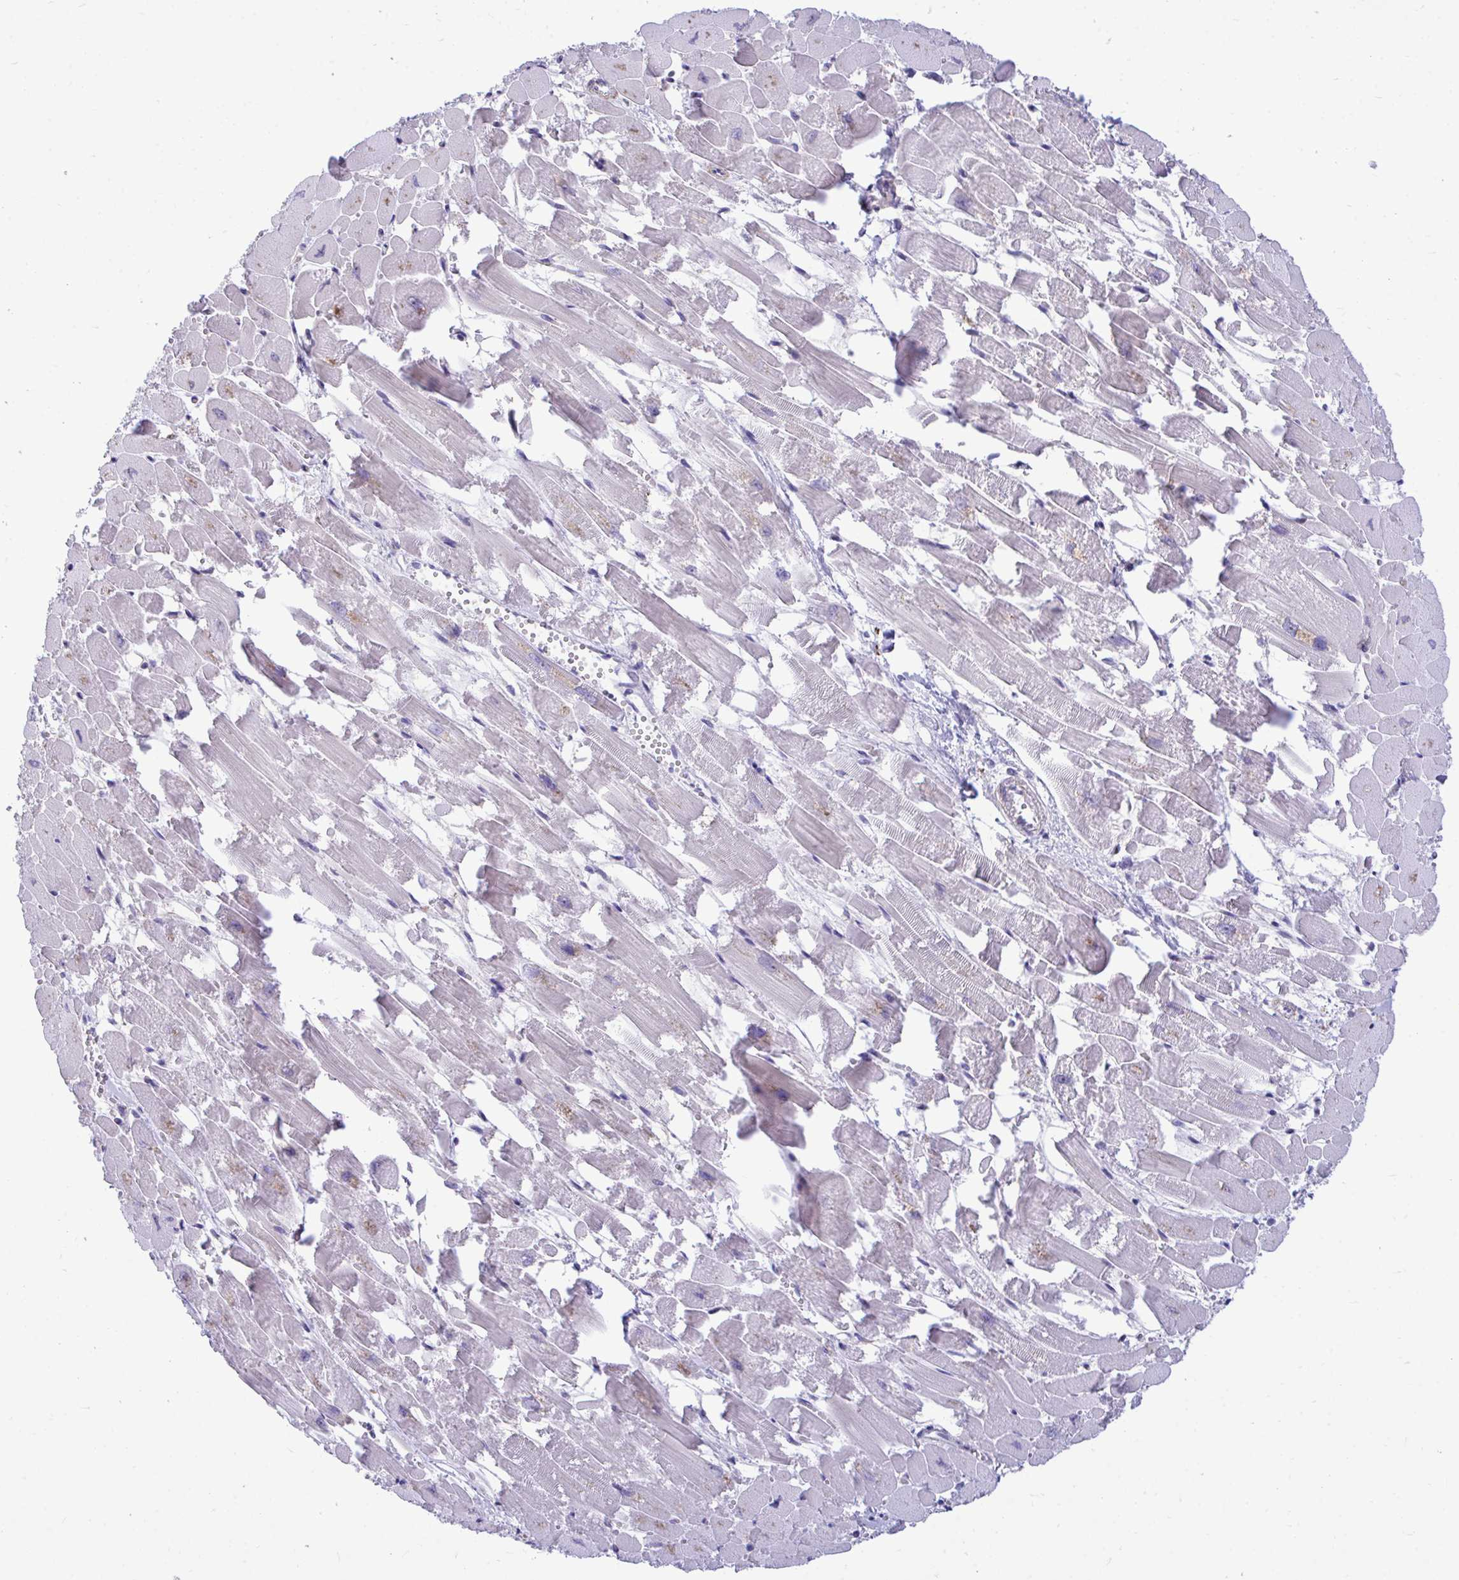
{"staining": {"intensity": "weak", "quantity": "<25%", "location": "cytoplasmic/membranous"}, "tissue": "heart muscle", "cell_type": "Cardiomyocytes", "image_type": "normal", "snomed": [{"axis": "morphology", "description": "Normal tissue, NOS"}, {"axis": "topography", "description": "Heart"}], "caption": "Heart muscle stained for a protein using immunohistochemistry (IHC) demonstrates no staining cardiomyocytes.", "gene": "PIGK", "patient": {"sex": "female", "age": 52}}